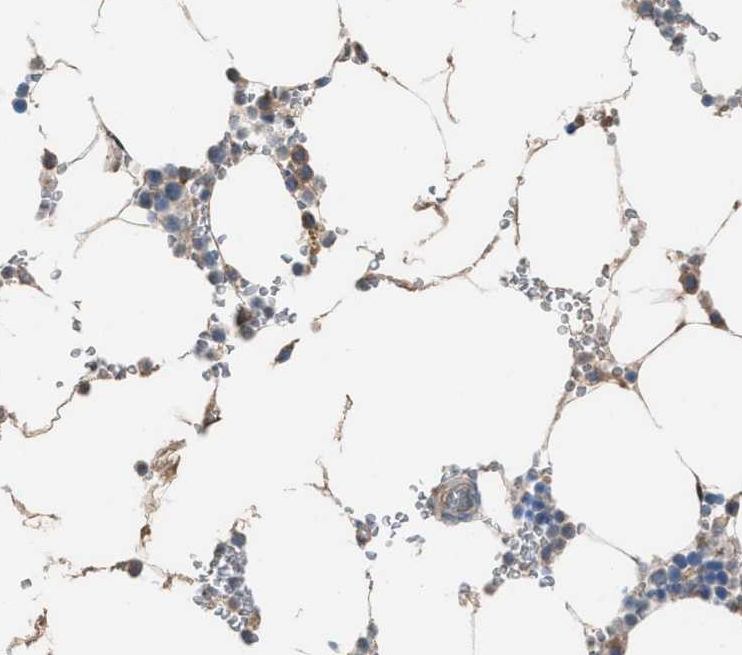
{"staining": {"intensity": "weak", "quantity": "25%-75%", "location": "cytoplasmic/membranous"}, "tissue": "bone marrow", "cell_type": "Hematopoietic cells", "image_type": "normal", "snomed": [{"axis": "morphology", "description": "Normal tissue, NOS"}, {"axis": "topography", "description": "Bone marrow"}], "caption": "IHC (DAB (3,3'-diaminobenzidine)) staining of benign human bone marrow shows weak cytoplasmic/membranous protein positivity in about 25%-75% of hematopoietic cells. The protein is shown in brown color, while the nuclei are stained blue.", "gene": "NQO2", "patient": {"sex": "male", "age": 70}}